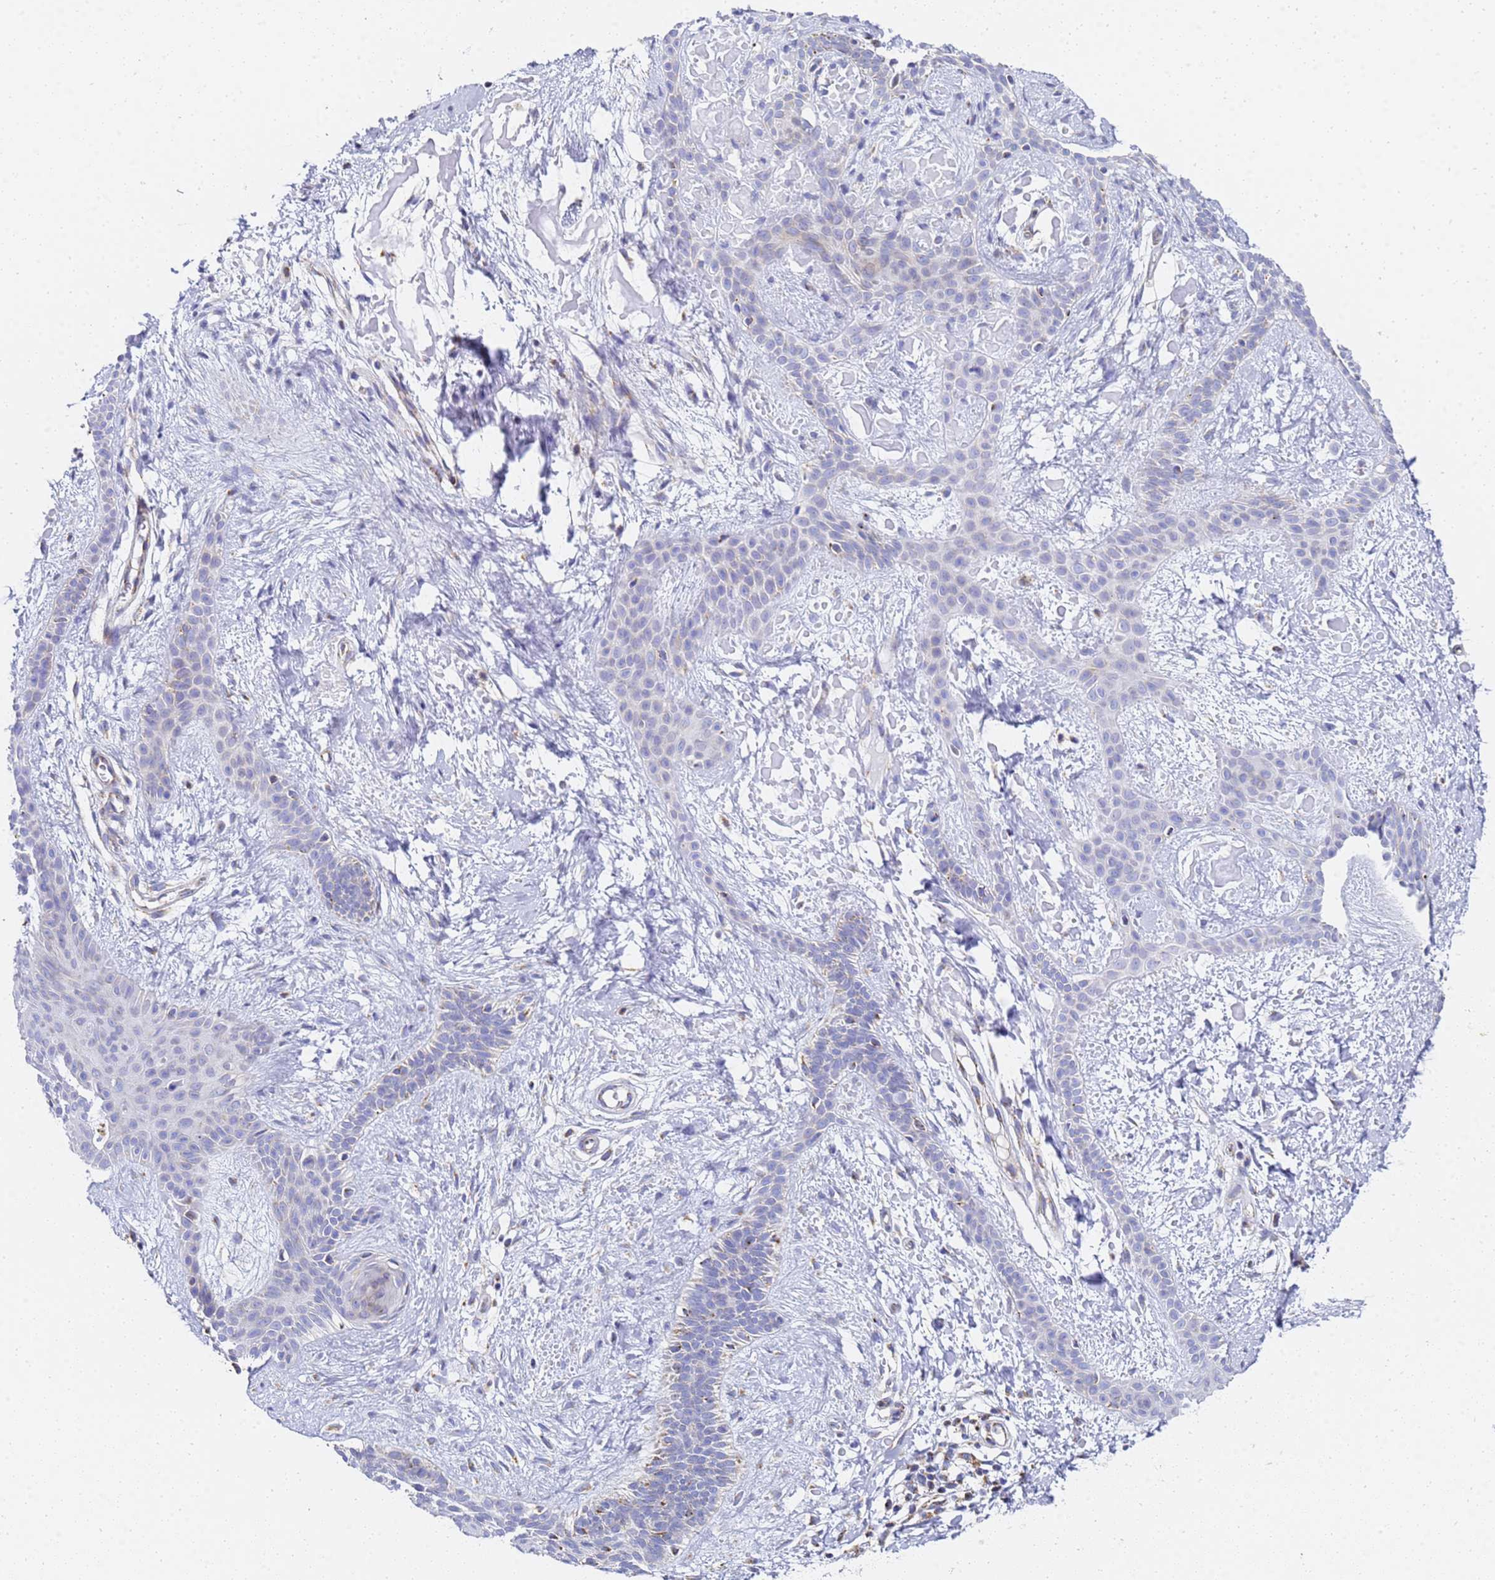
{"staining": {"intensity": "negative", "quantity": "none", "location": "none"}, "tissue": "skin cancer", "cell_type": "Tumor cells", "image_type": "cancer", "snomed": [{"axis": "morphology", "description": "Basal cell carcinoma"}, {"axis": "topography", "description": "Skin"}], "caption": "High magnification brightfield microscopy of basal cell carcinoma (skin) stained with DAB (brown) and counterstained with hematoxylin (blue): tumor cells show no significant expression.", "gene": "CNIH4", "patient": {"sex": "male", "age": 78}}